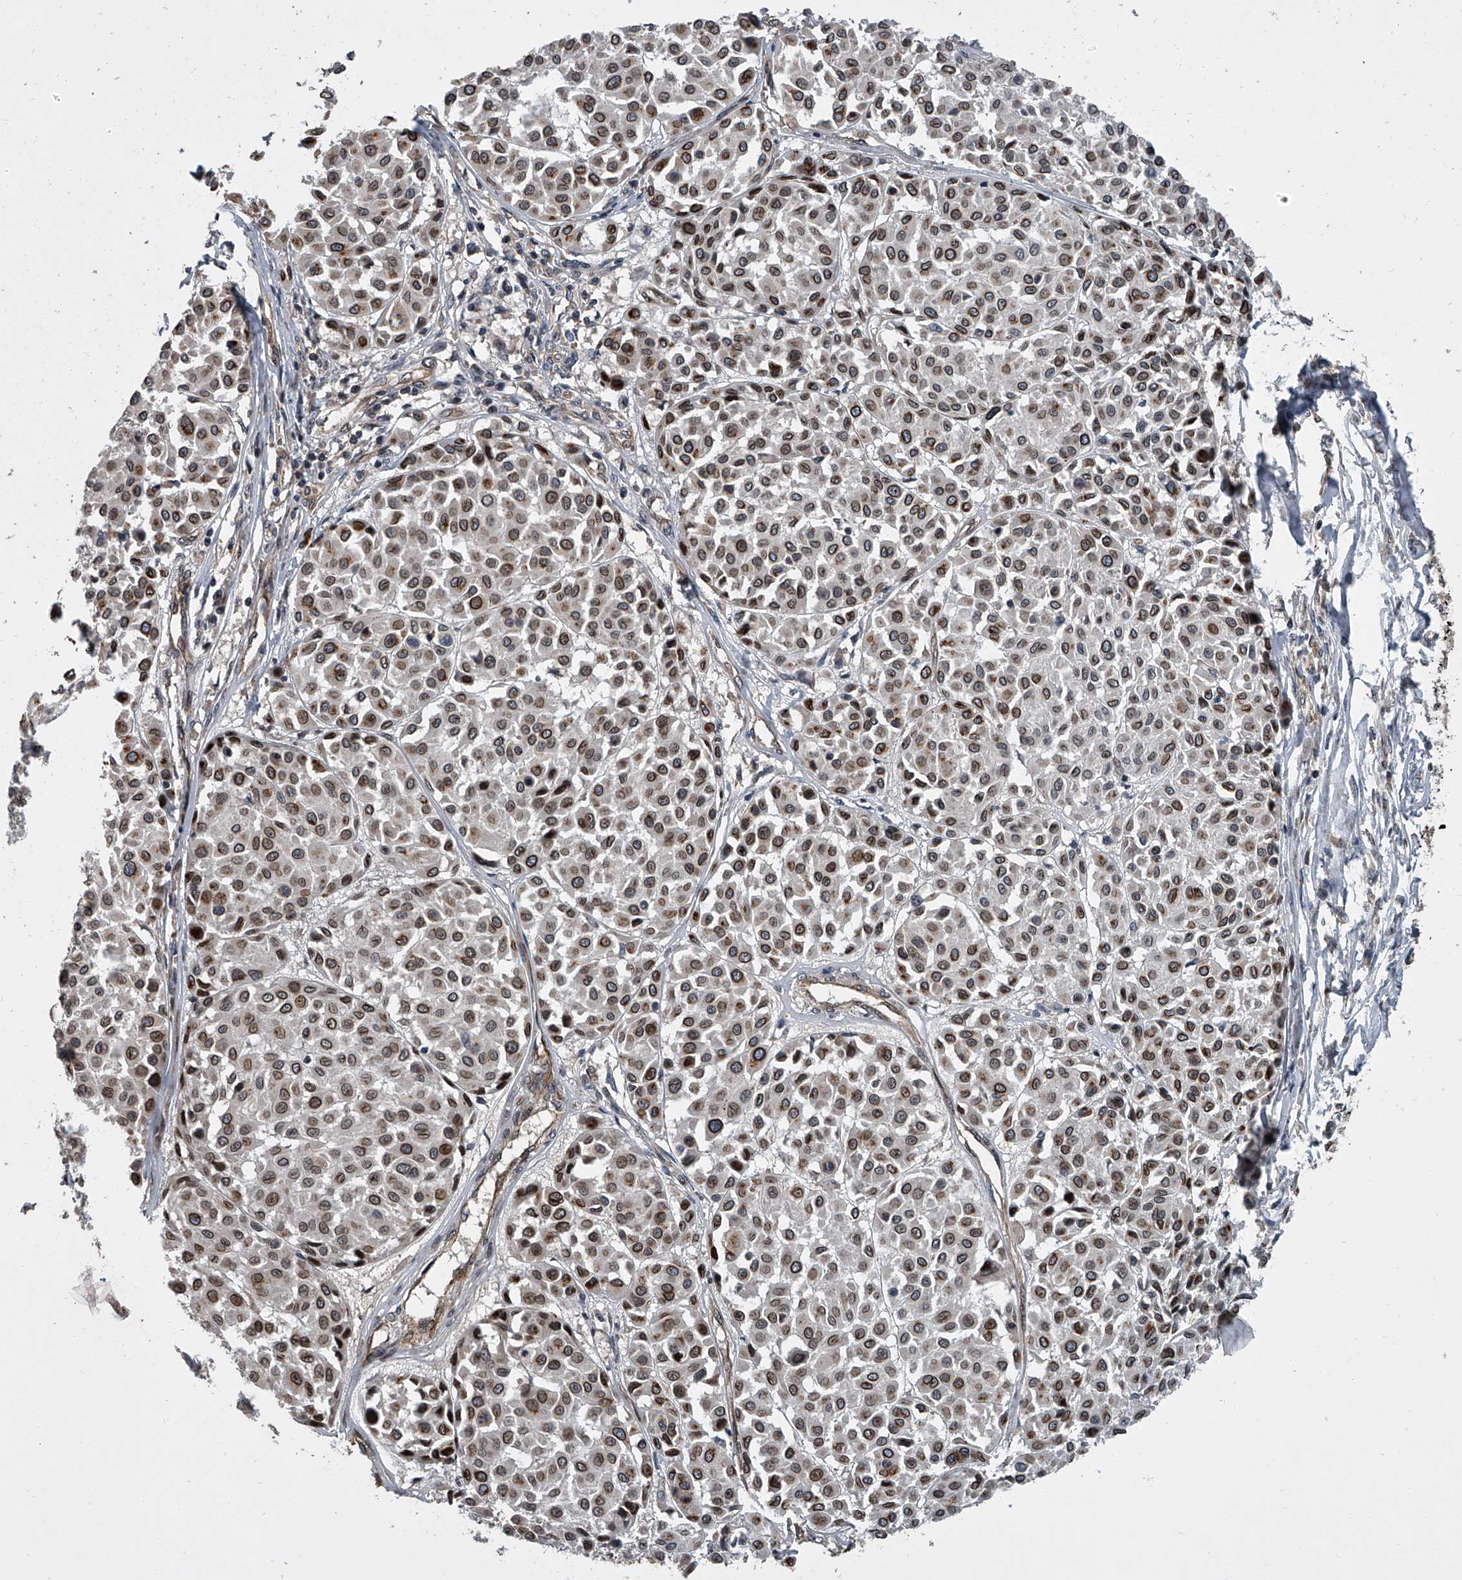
{"staining": {"intensity": "moderate", "quantity": "25%-75%", "location": "cytoplasmic/membranous,nuclear"}, "tissue": "melanoma", "cell_type": "Tumor cells", "image_type": "cancer", "snomed": [{"axis": "morphology", "description": "Malignant melanoma, Metastatic site"}, {"axis": "topography", "description": "Soft tissue"}], "caption": "The photomicrograph reveals immunohistochemical staining of melanoma. There is moderate cytoplasmic/membranous and nuclear positivity is appreciated in about 25%-75% of tumor cells.", "gene": "LRRC8C", "patient": {"sex": "male", "age": 41}}